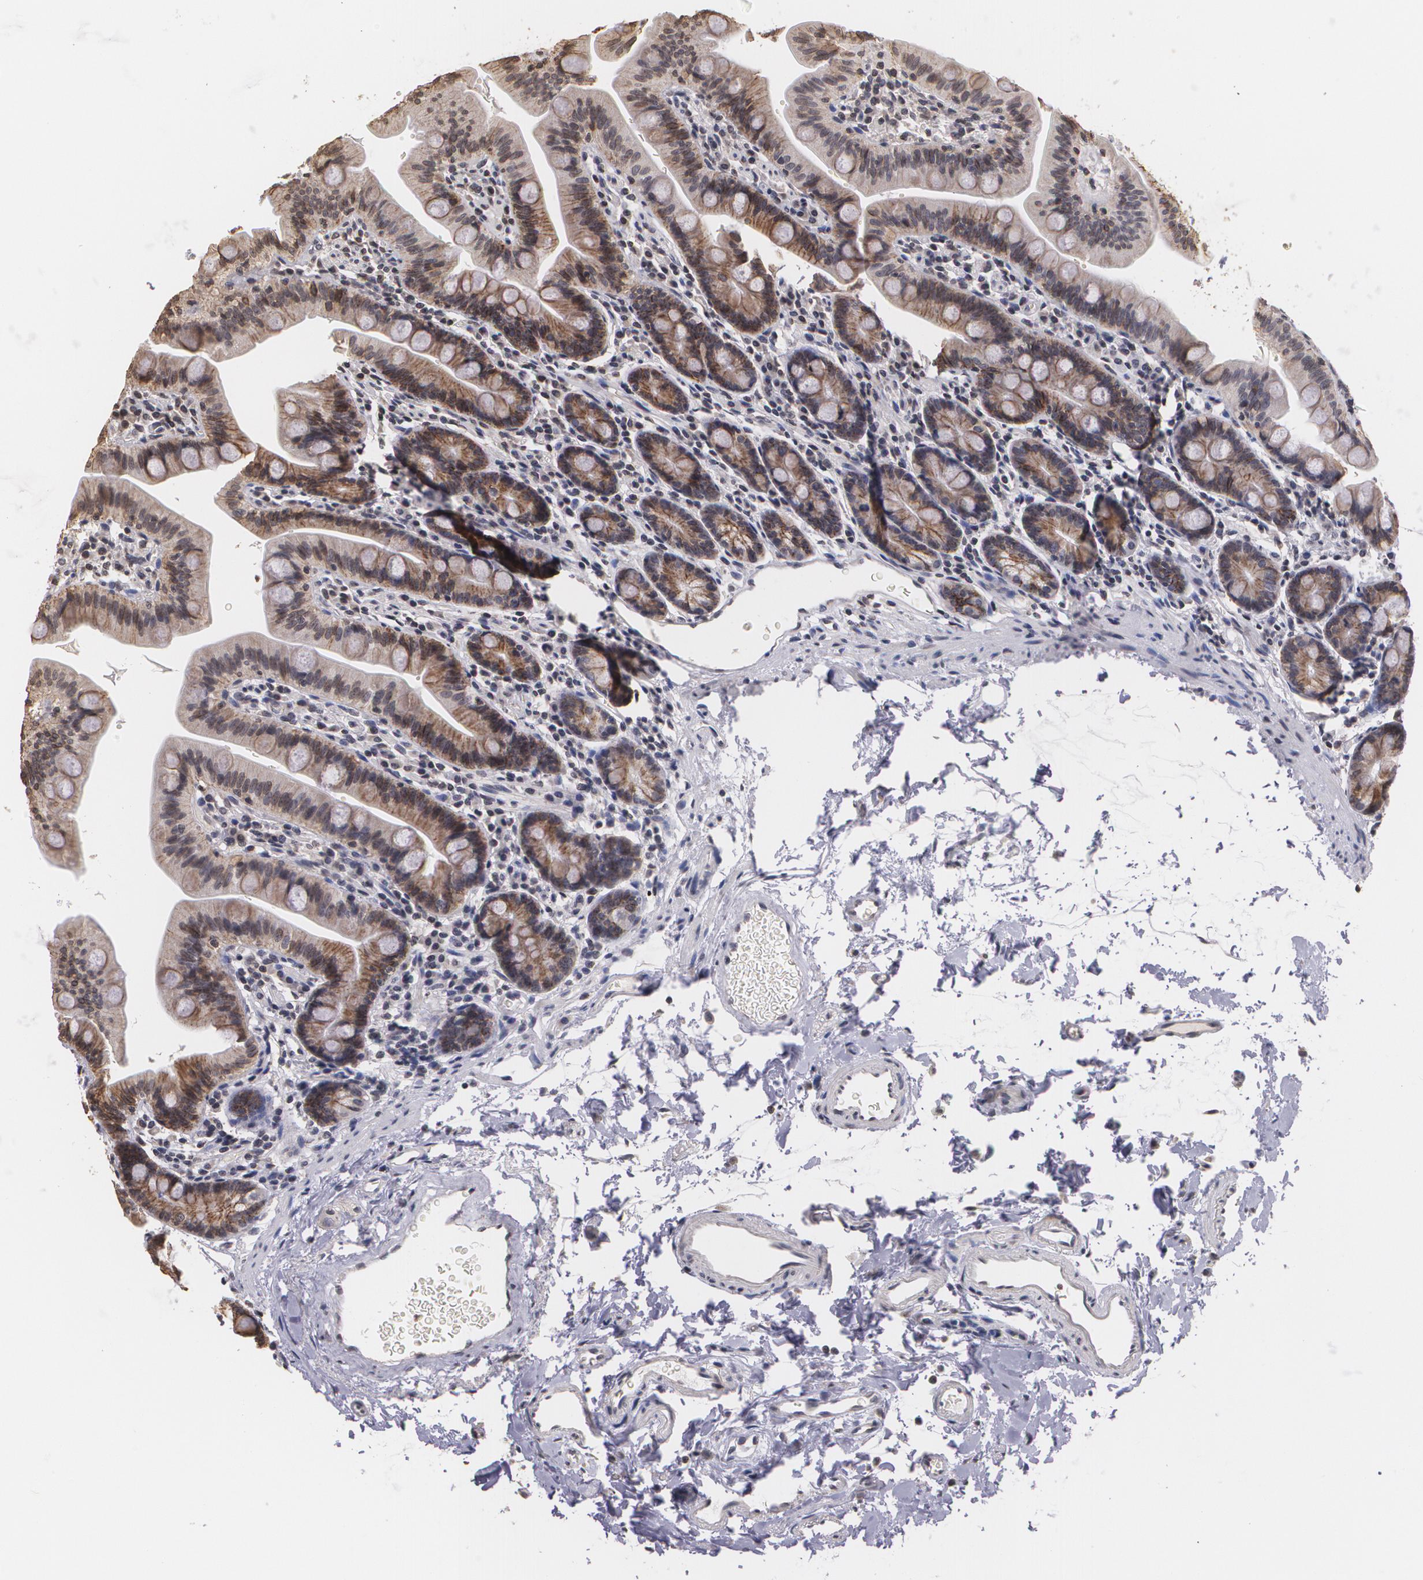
{"staining": {"intensity": "weak", "quantity": ">75%", "location": "cytoplasmic/membranous"}, "tissue": "small intestine", "cell_type": "Glandular cells", "image_type": "normal", "snomed": [{"axis": "morphology", "description": "Normal tissue, NOS"}, {"axis": "topography", "description": "Small intestine"}], "caption": "Weak cytoplasmic/membranous staining for a protein is identified in approximately >75% of glandular cells of unremarkable small intestine using immunohistochemistry (IHC).", "gene": "THRB", "patient": {"sex": "male", "age": 79}}